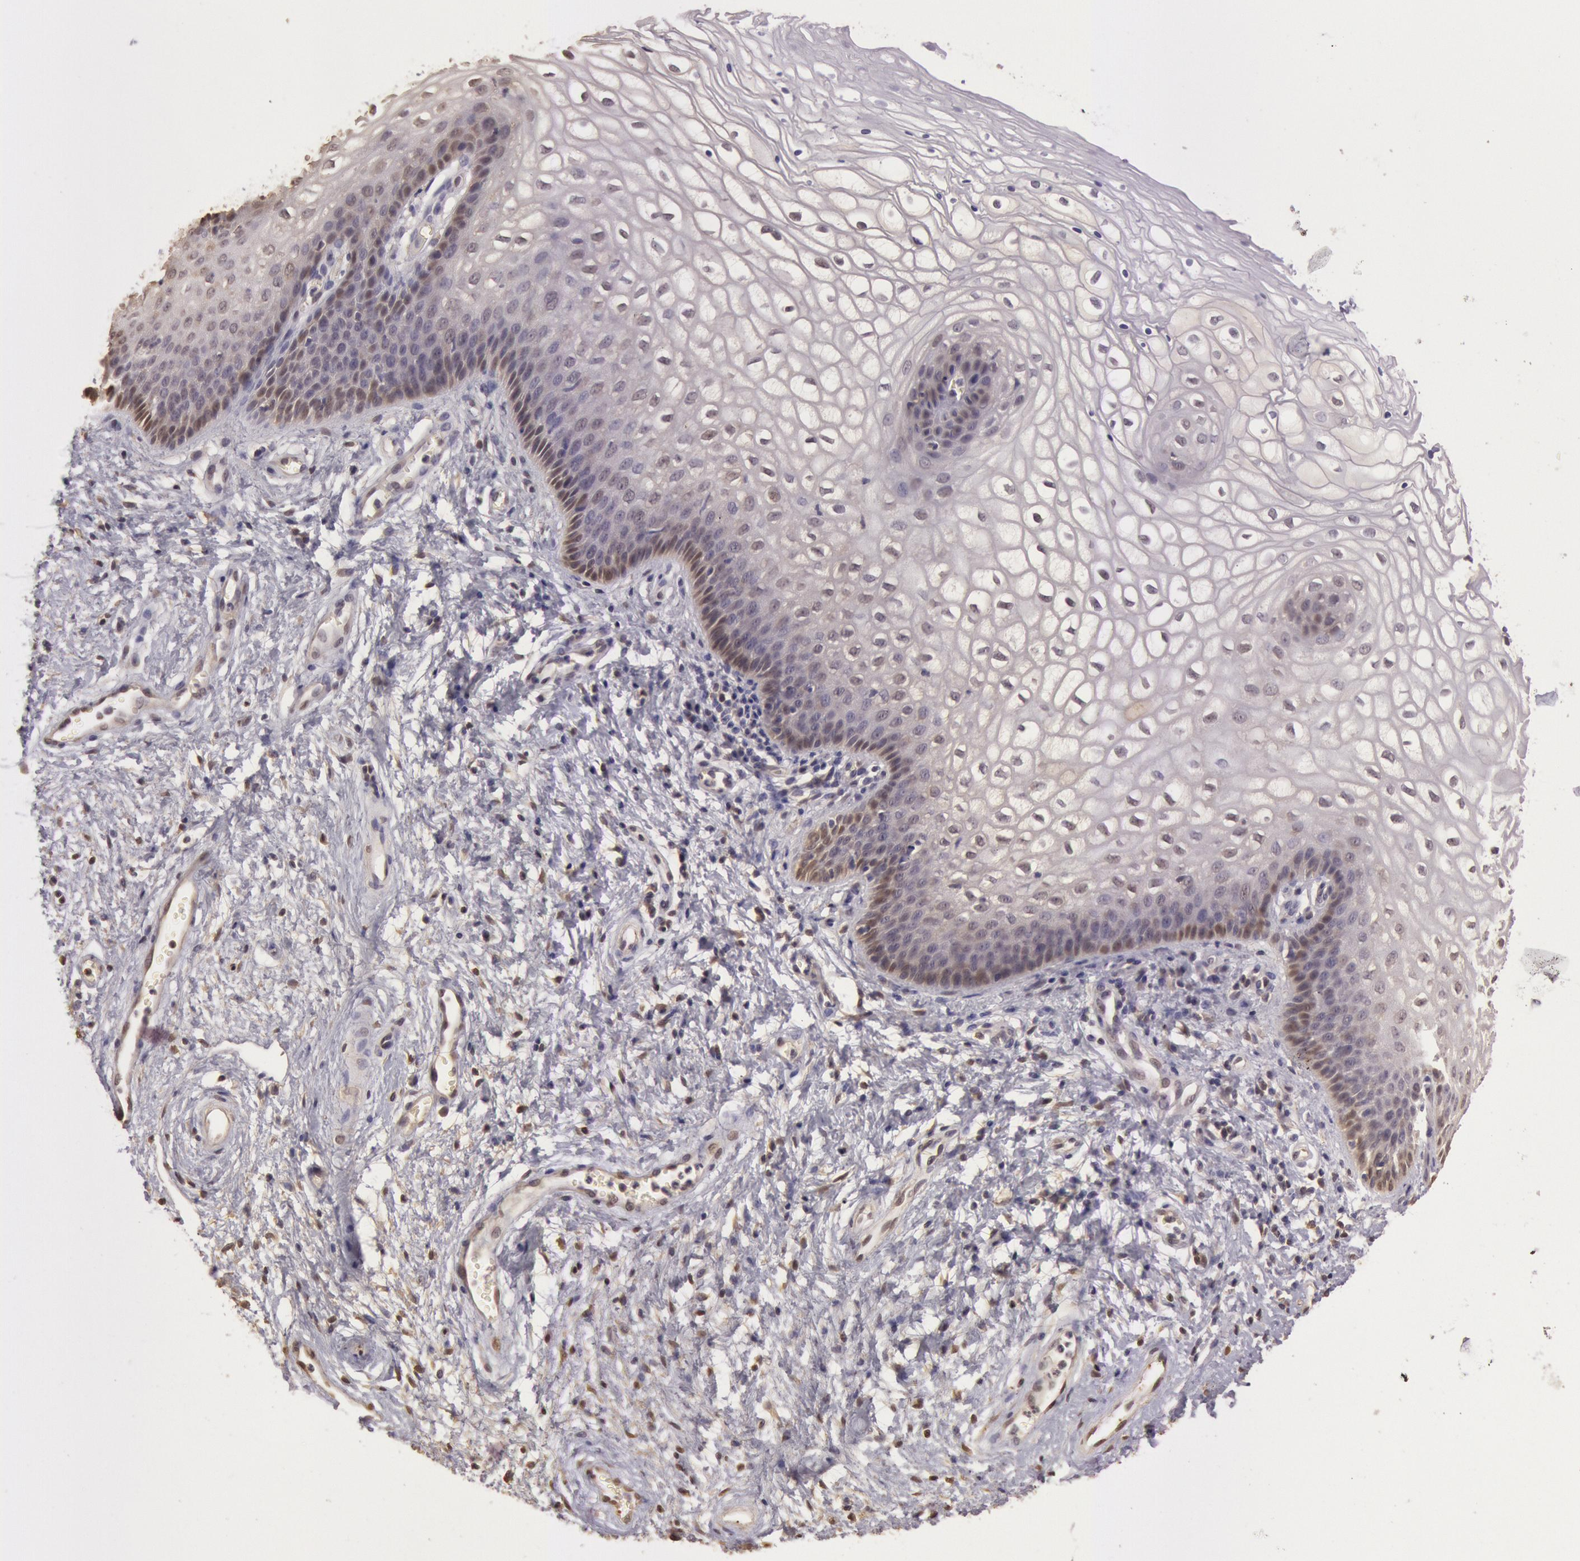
{"staining": {"intensity": "weak", "quantity": "25%-75%", "location": "nuclear"}, "tissue": "vagina", "cell_type": "Squamous epithelial cells", "image_type": "normal", "snomed": [{"axis": "morphology", "description": "Normal tissue, NOS"}, {"axis": "topography", "description": "Vagina"}], "caption": "Immunohistochemical staining of unremarkable human vagina demonstrates weak nuclear protein staining in approximately 25%-75% of squamous epithelial cells. The staining is performed using DAB (3,3'-diaminobenzidine) brown chromogen to label protein expression. The nuclei are counter-stained blue using hematoxylin.", "gene": "SOD1", "patient": {"sex": "female", "age": 34}}